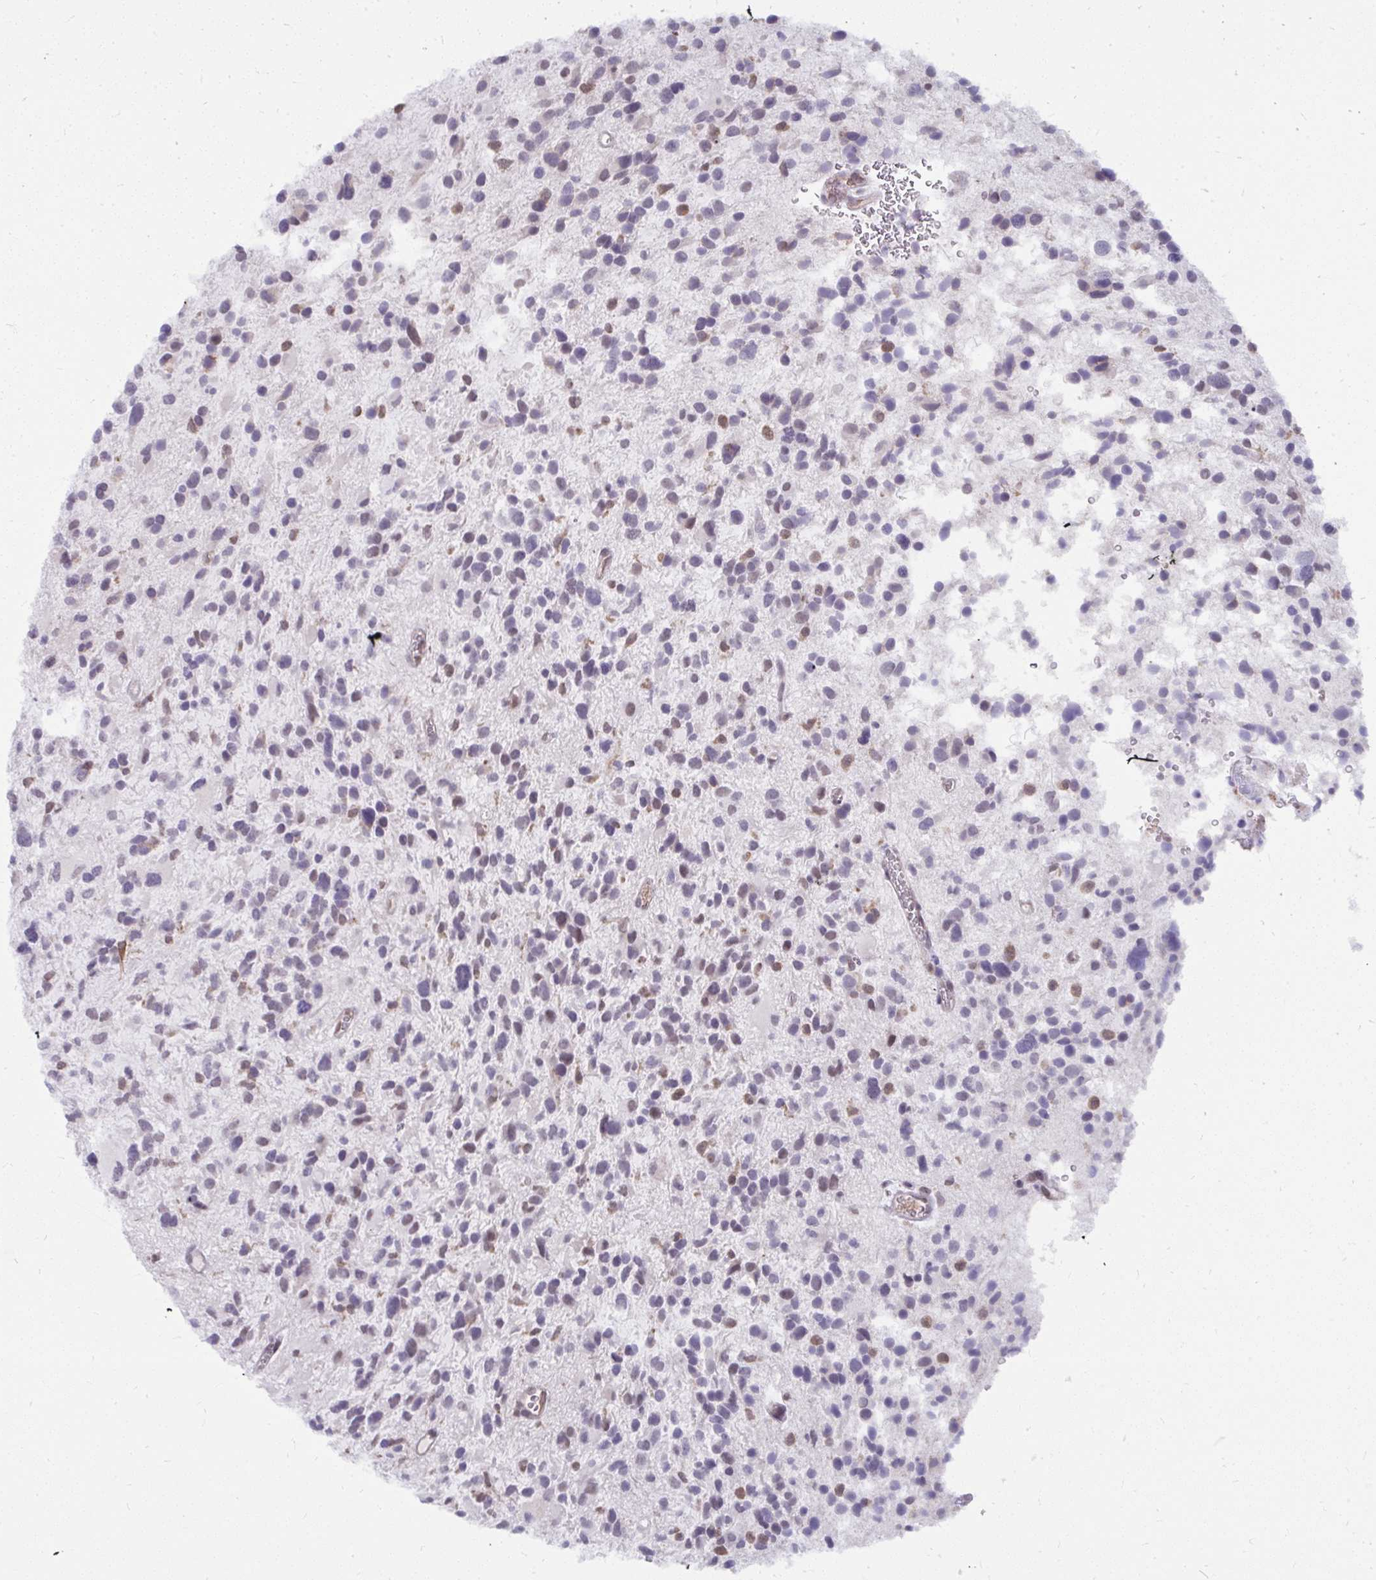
{"staining": {"intensity": "moderate", "quantity": "<25%", "location": "nuclear"}, "tissue": "glioma", "cell_type": "Tumor cells", "image_type": "cancer", "snomed": [{"axis": "morphology", "description": "Glioma, malignant, High grade"}, {"axis": "topography", "description": "Brain"}], "caption": "Immunohistochemical staining of human glioma demonstrates moderate nuclear protein expression in approximately <25% of tumor cells. Using DAB (brown) and hematoxylin (blue) stains, captured at high magnification using brightfield microscopy.", "gene": "NMNAT1", "patient": {"sex": "female", "age": 11}}